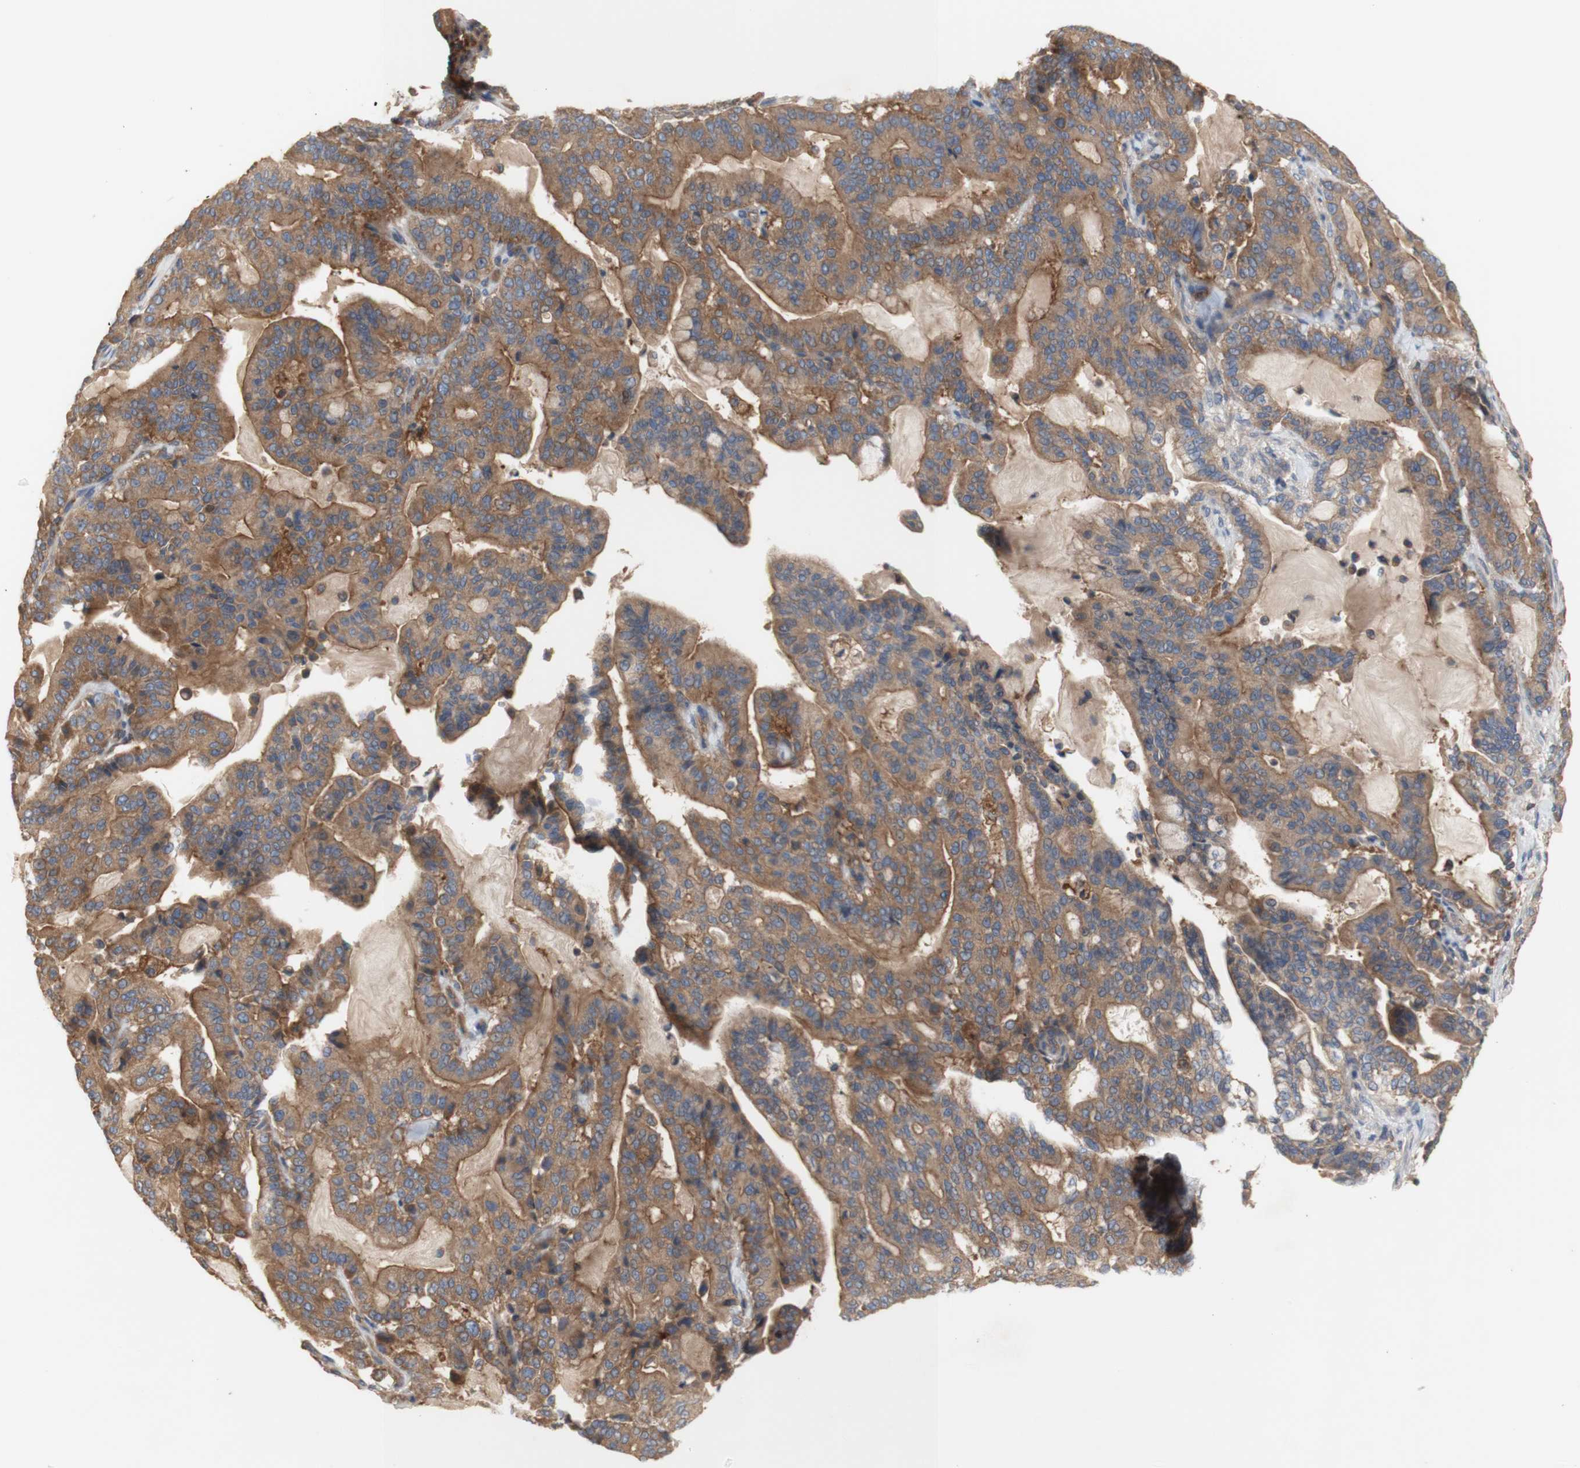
{"staining": {"intensity": "moderate", "quantity": ">75%", "location": "cytoplasmic/membranous"}, "tissue": "pancreatic cancer", "cell_type": "Tumor cells", "image_type": "cancer", "snomed": [{"axis": "morphology", "description": "Adenocarcinoma, NOS"}, {"axis": "topography", "description": "Pancreas"}], "caption": "Brown immunohistochemical staining in pancreatic cancer demonstrates moderate cytoplasmic/membranous expression in about >75% of tumor cells. (IHC, brightfield microscopy, high magnification).", "gene": "IKBKG", "patient": {"sex": "male", "age": 63}}